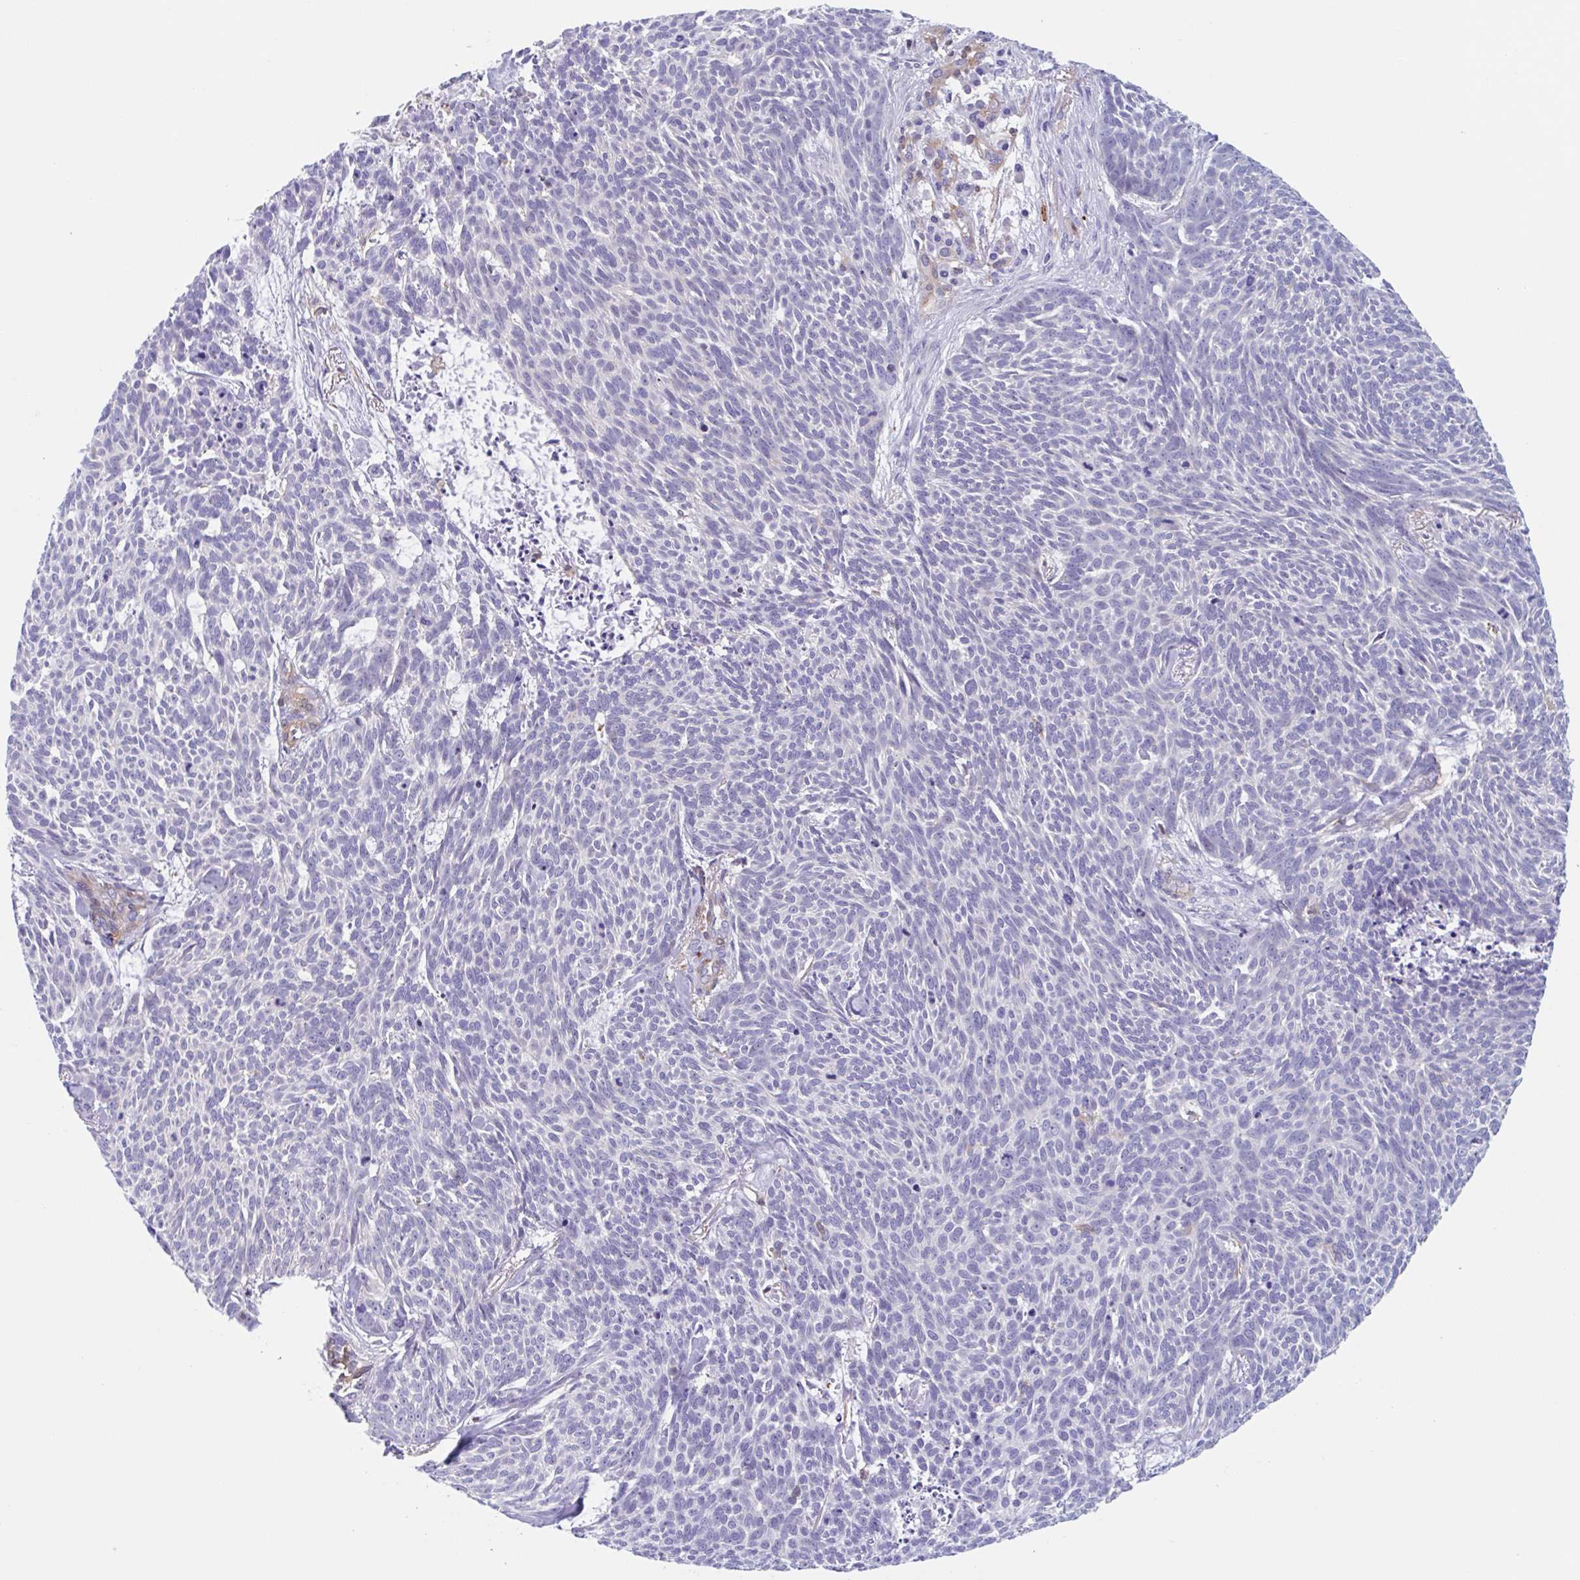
{"staining": {"intensity": "negative", "quantity": "none", "location": "none"}, "tissue": "skin cancer", "cell_type": "Tumor cells", "image_type": "cancer", "snomed": [{"axis": "morphology", "description": "Basal cell carcinoma"}, {"axis": "topography", "description": "Skin"}], "caption": "The image shows no significant positivity in tumor cells of skin cancer (basal cell carcinoma).", "gene": "EFHD1", "patient": {"sex": "female", "age": 93}}